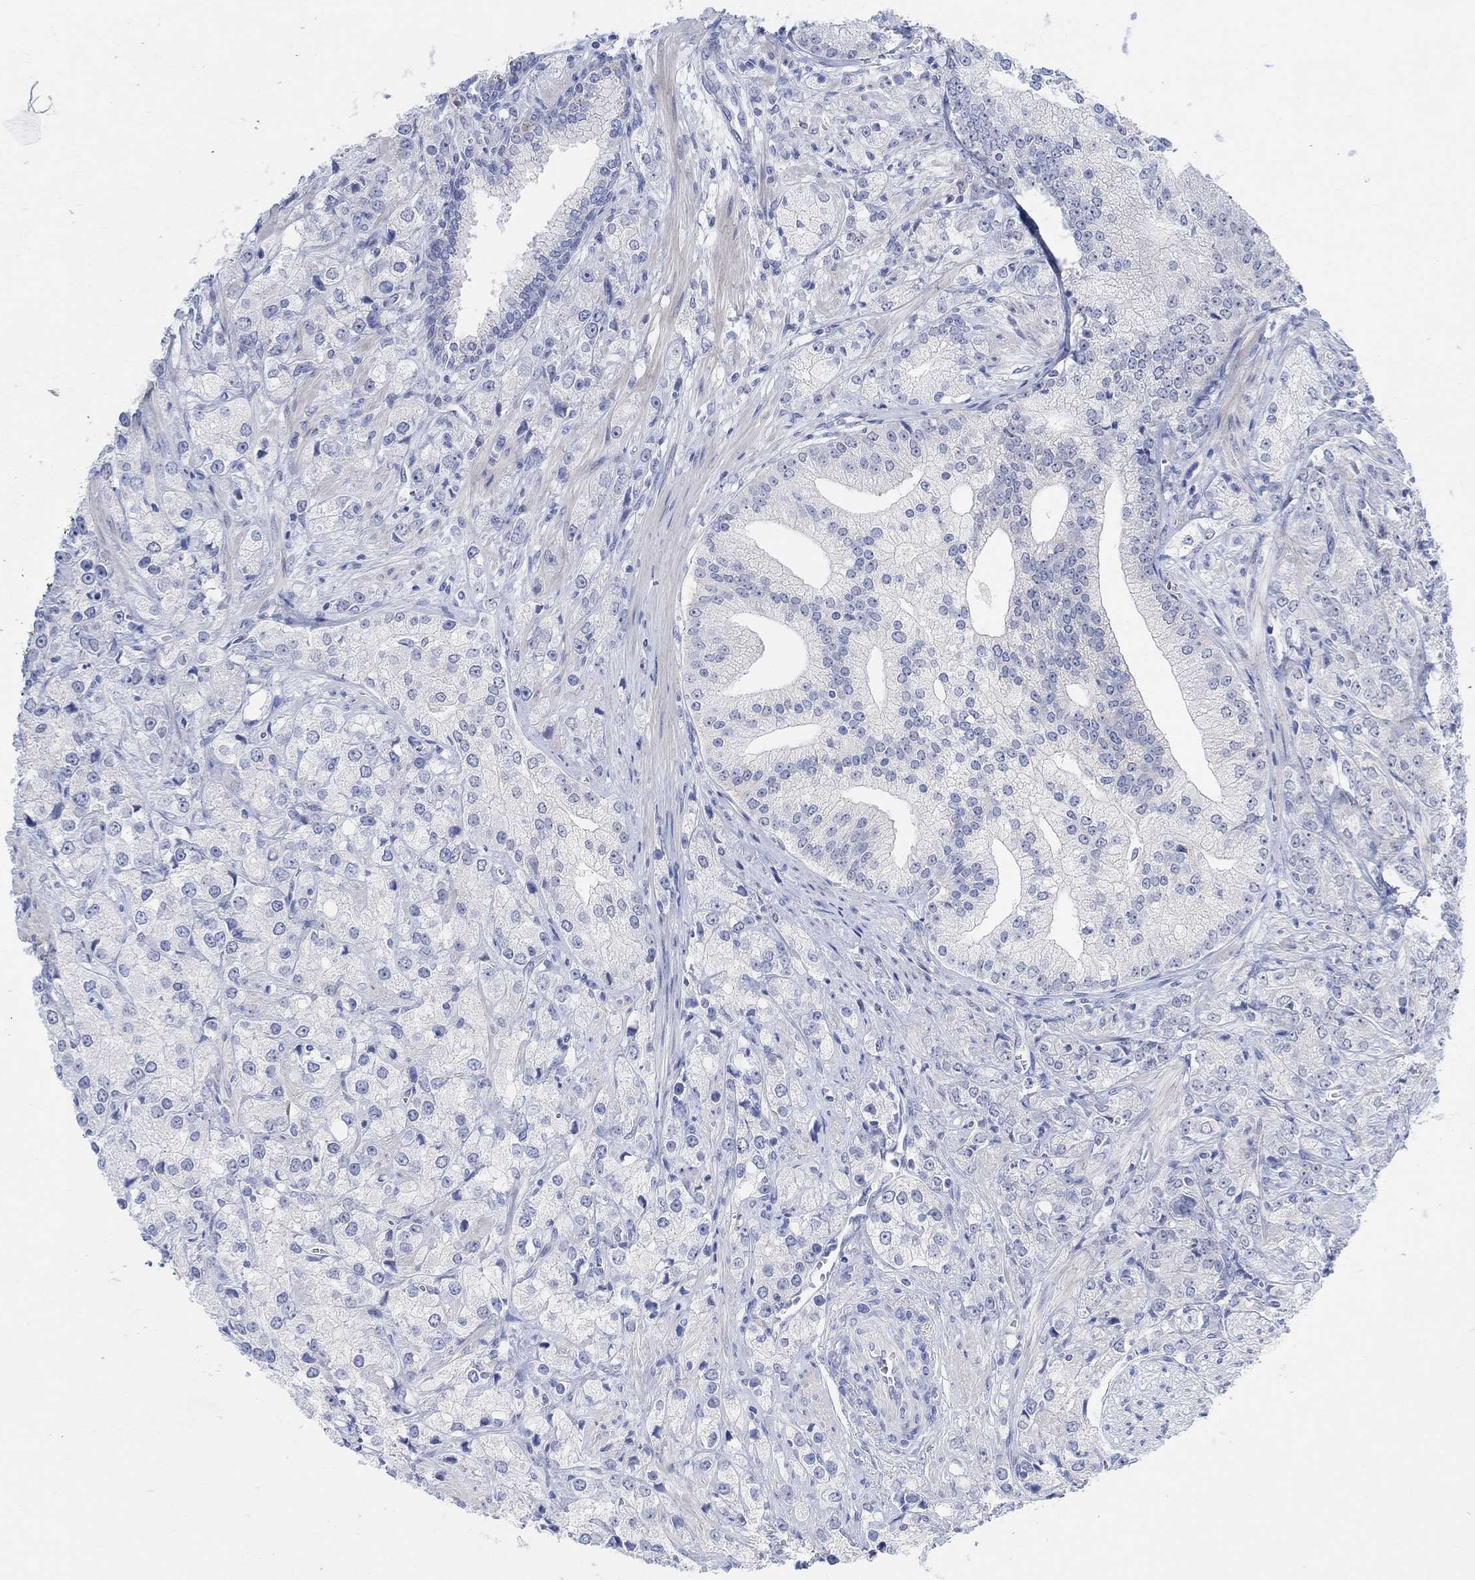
{"staining": {"intensity": "negative", "quantity": "none", "location": "none"}, "tissue": "prostate cancer", "cell_type": "Tumor cells", "image_type": "cancer", "snomed": [{"axis": "morphology", "description": "Adenocarcinoma, NOS"}, {"axis": "topography", "description": "Prostate and seminal vesicle, NOS"}, {"axis": "topography", "description": "Prostate"}], "caption": "High power microscopy micrograph of an immunohistochemistry image of adenocarcinoma (prostate), revealing no significant staining in tumor cells. (Stains: DAB IHC with hematoxylin counter stain, Microscopy: brightfield microscopy at high magnification).", "gene": "ENO4", "patient": {"sex": "male", "age": 68}}